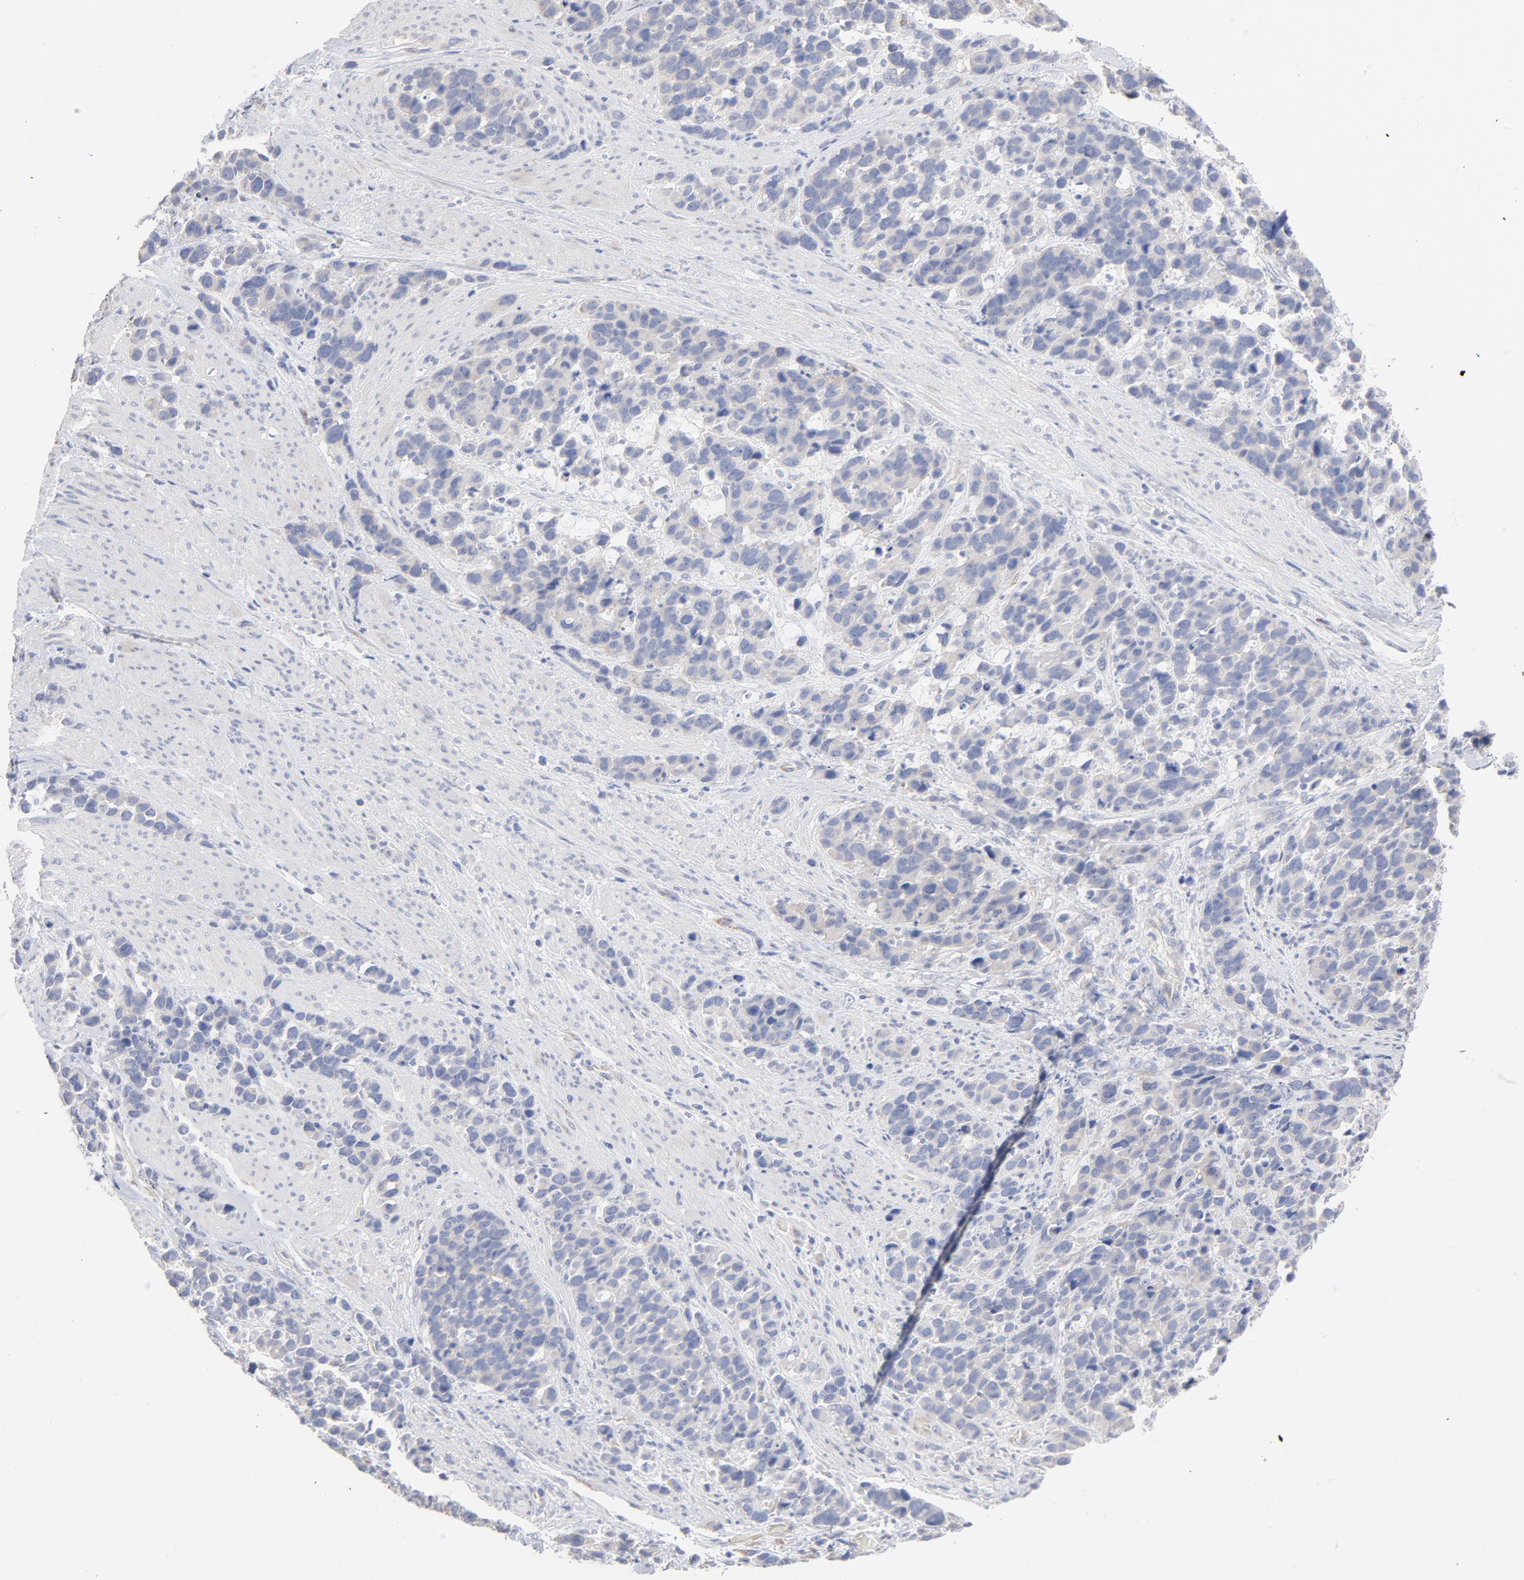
{"staining": {"intensity": "weak", "quantity": "<25%", "location": "cytoplasmic/membranous"}, "tissue": "stomach cancer", "cell_type": "Tumor cells", "image_type": "cancer", "snomed": [{"axis": "morphology", "description": "Adenocarcinoma, NOS"}, {"axis": "topography", "description": "Stomach, upper"}], "caption": "The image exhibits no staining of tumor cells in stomach cancer (adenocarcinoma).", "gene": "CPE", "patient": {"sex": "male", "age": 71}}